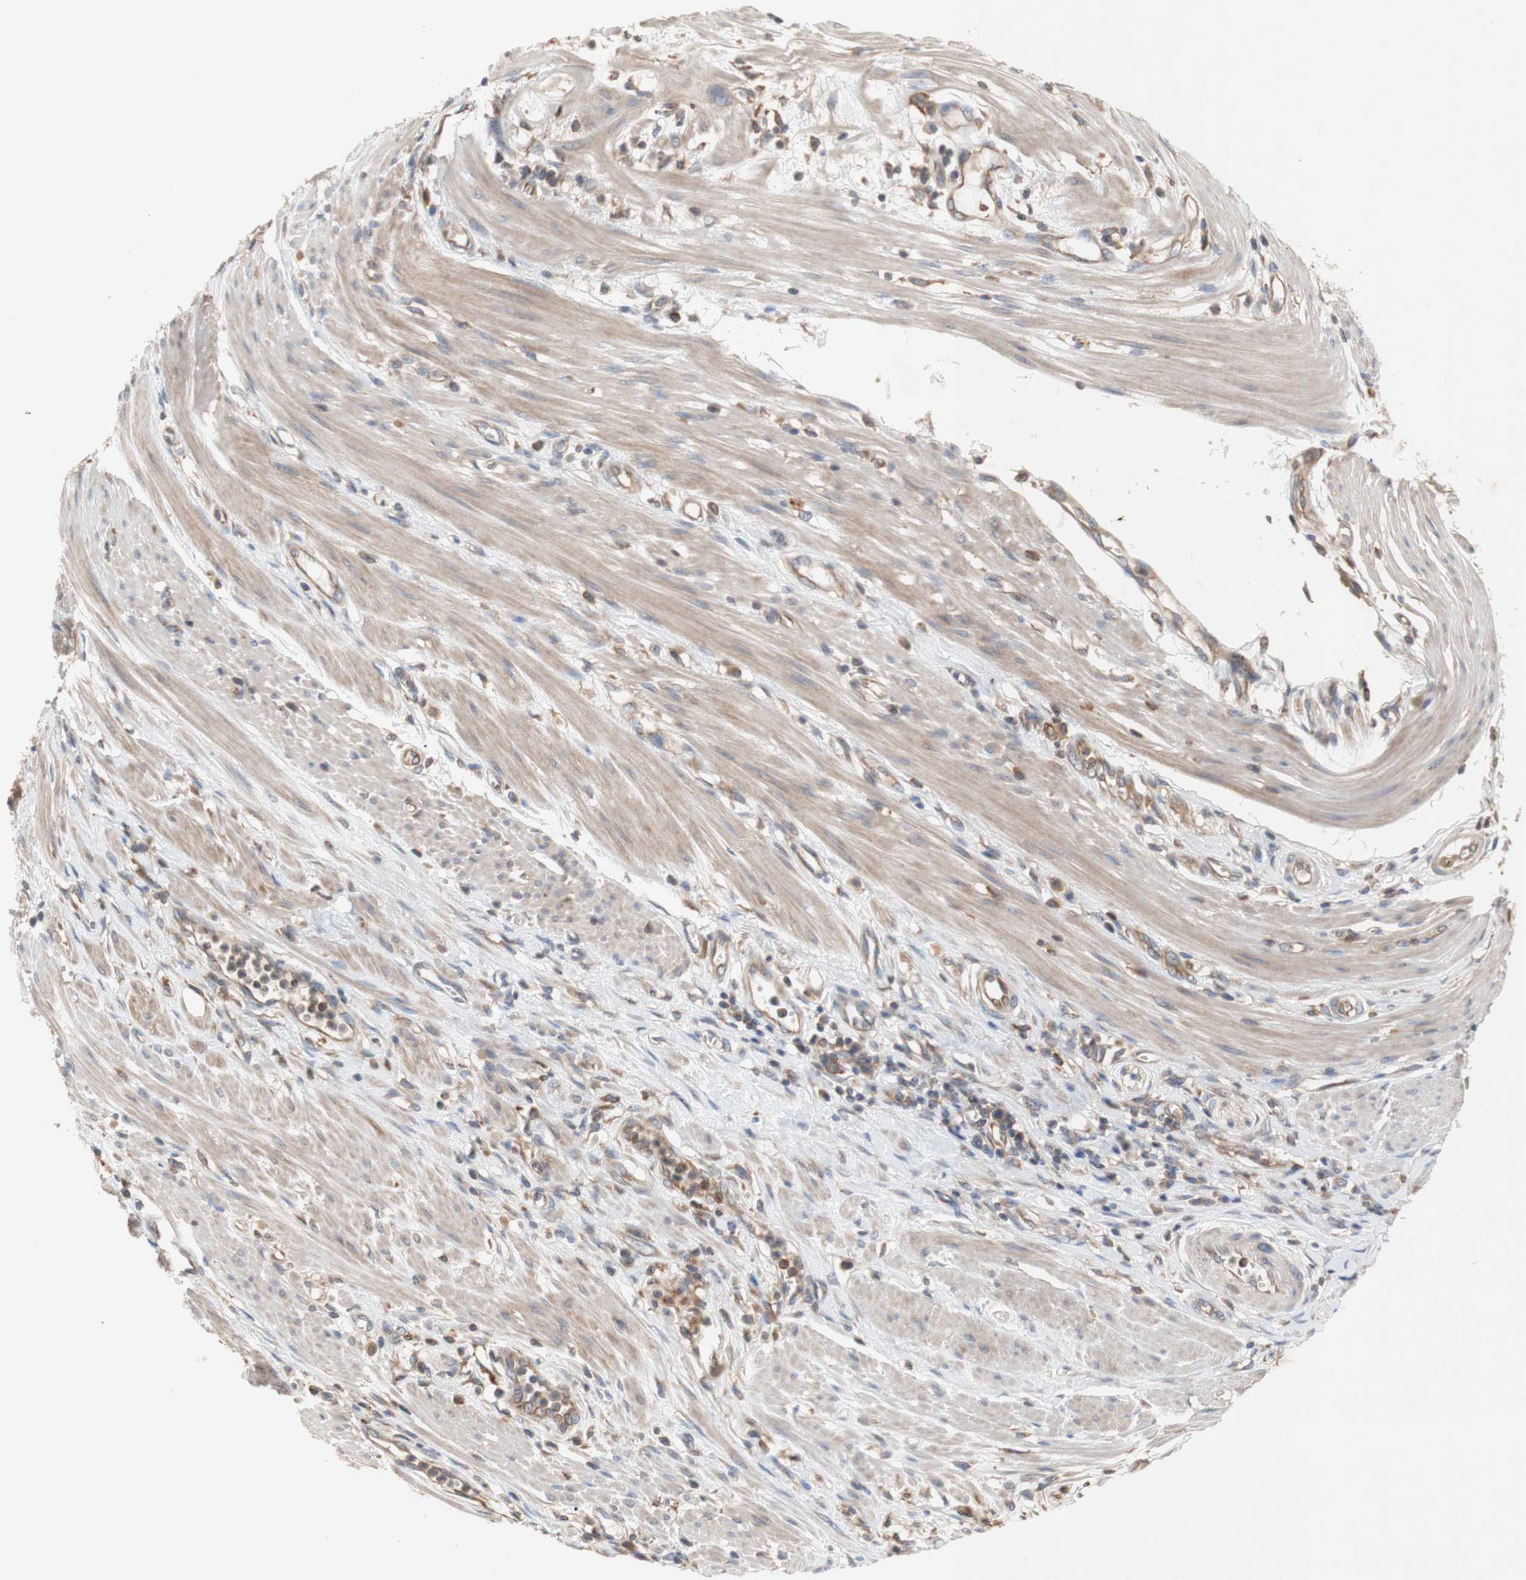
{"staining": {"intensity": "moderate", "quantity": ">75%", "location": "cytoplasmic/membranous"}, "tissue": "pancreatic cancer", "cell_type": "Tumor cells", "image_type": "cancer", "snomed": [{"axis": "morphology", "description": "Adenocarcinoma, NOS"}, {"axis": "topography", "description": "Pancreas"}], "caption": "An image of human pancreatic cancer (adenocarcinoma) stained for a protein shows moderate cytoplasmic/membranous brown staining in tumor cells.", "gene": "IKBKG", "patient": {"sex": "female", "age": 75}}